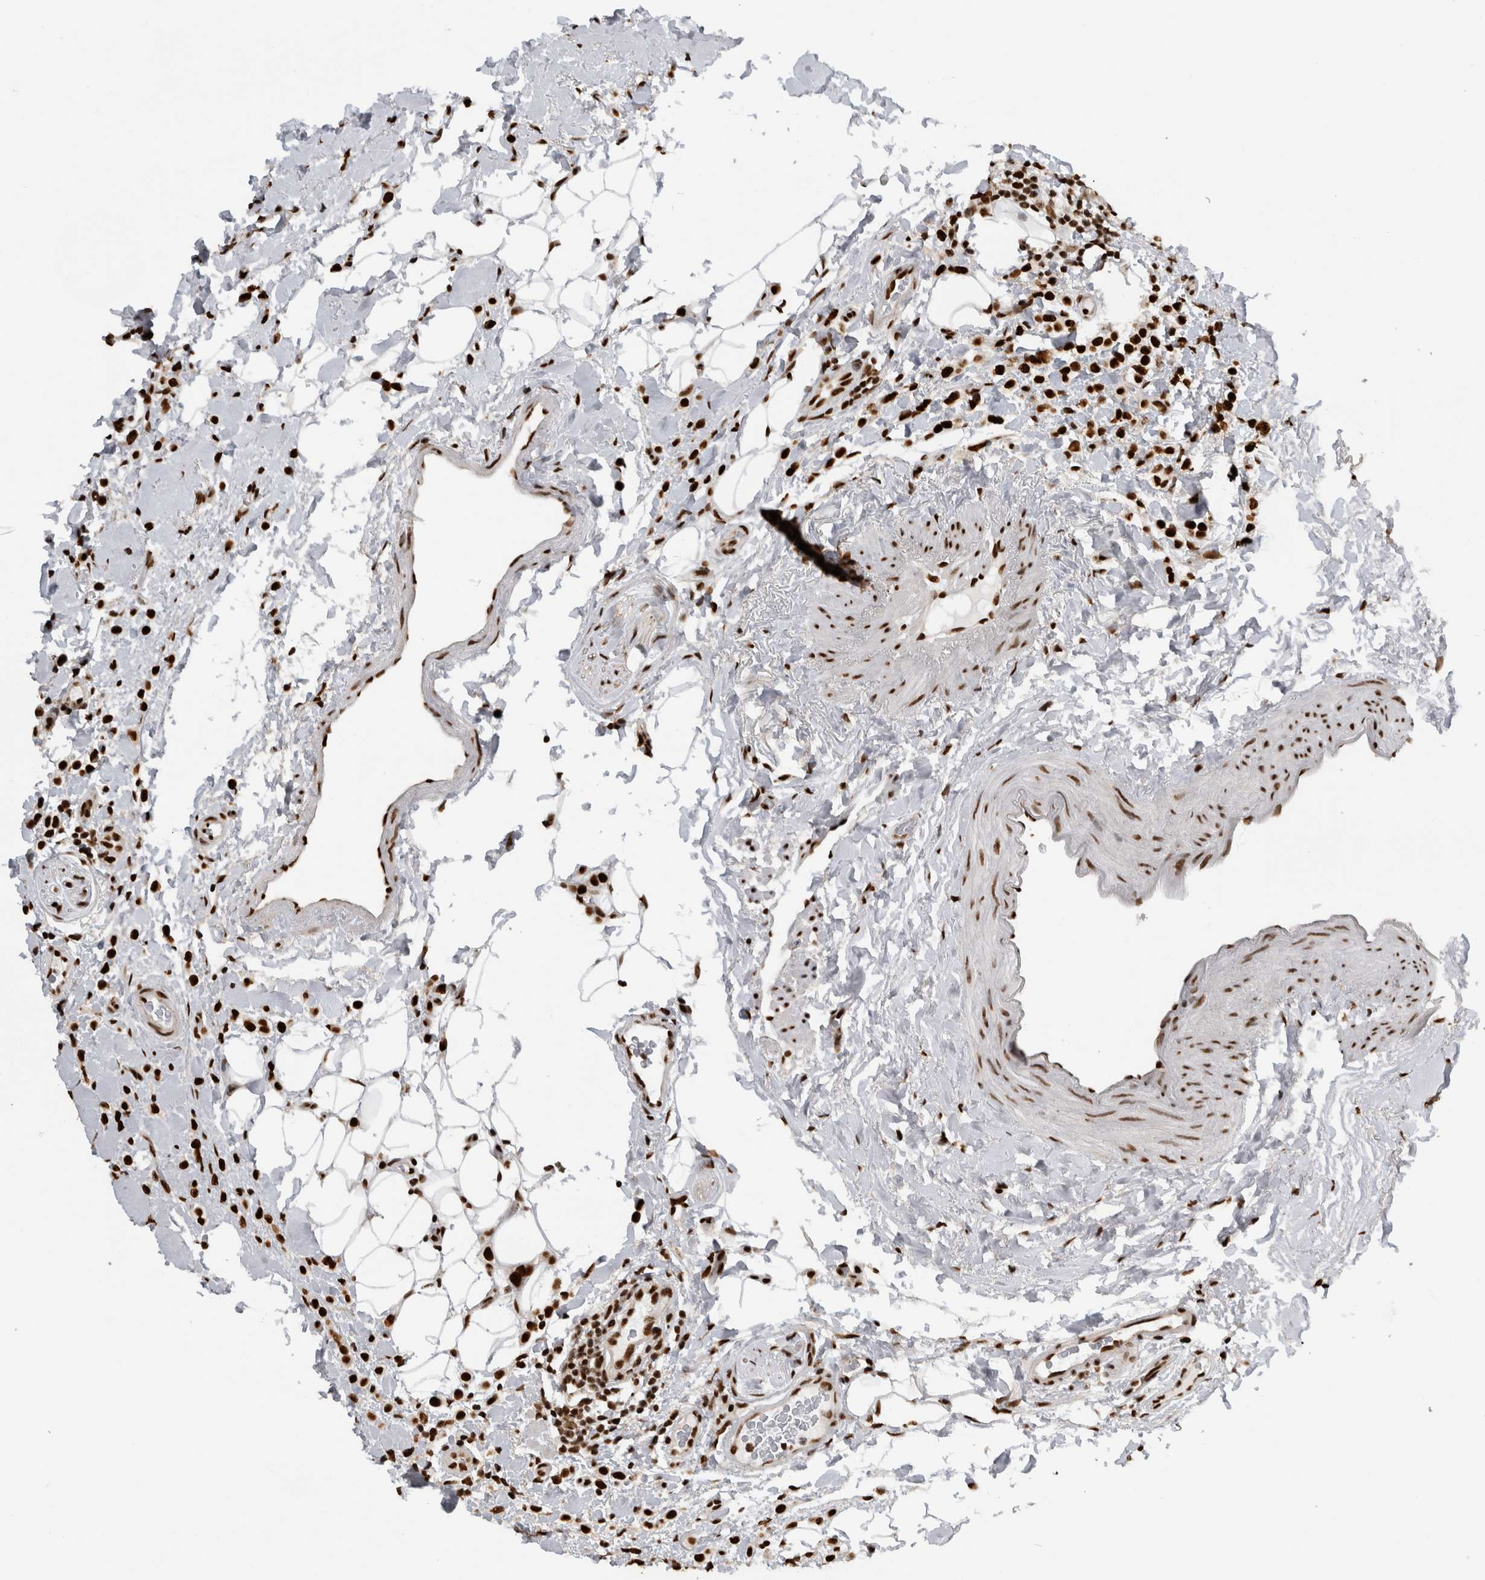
{"staining": {"intensity": "strong", "quantity": ">75%", "location": "nuclear"}, "tissue": "breast cancer", "cell_type": "Tumor cells", "image_type": "cancer", "snomed": [{"axis": "morphology", "description": "Normal tissue, NOS"}, {"axis": "morphology", "description": "Lobular carcinoma"}, {"axis": "topography", "description": "Breast"}], "caption": "Immunohistochemical staining of breast lobular carcinoma displays strong nuclear protein staining in approximately >75% of tumor cells.", "gene": "ZSCAN2", "patient": {"sex": "female", "age": 50}}